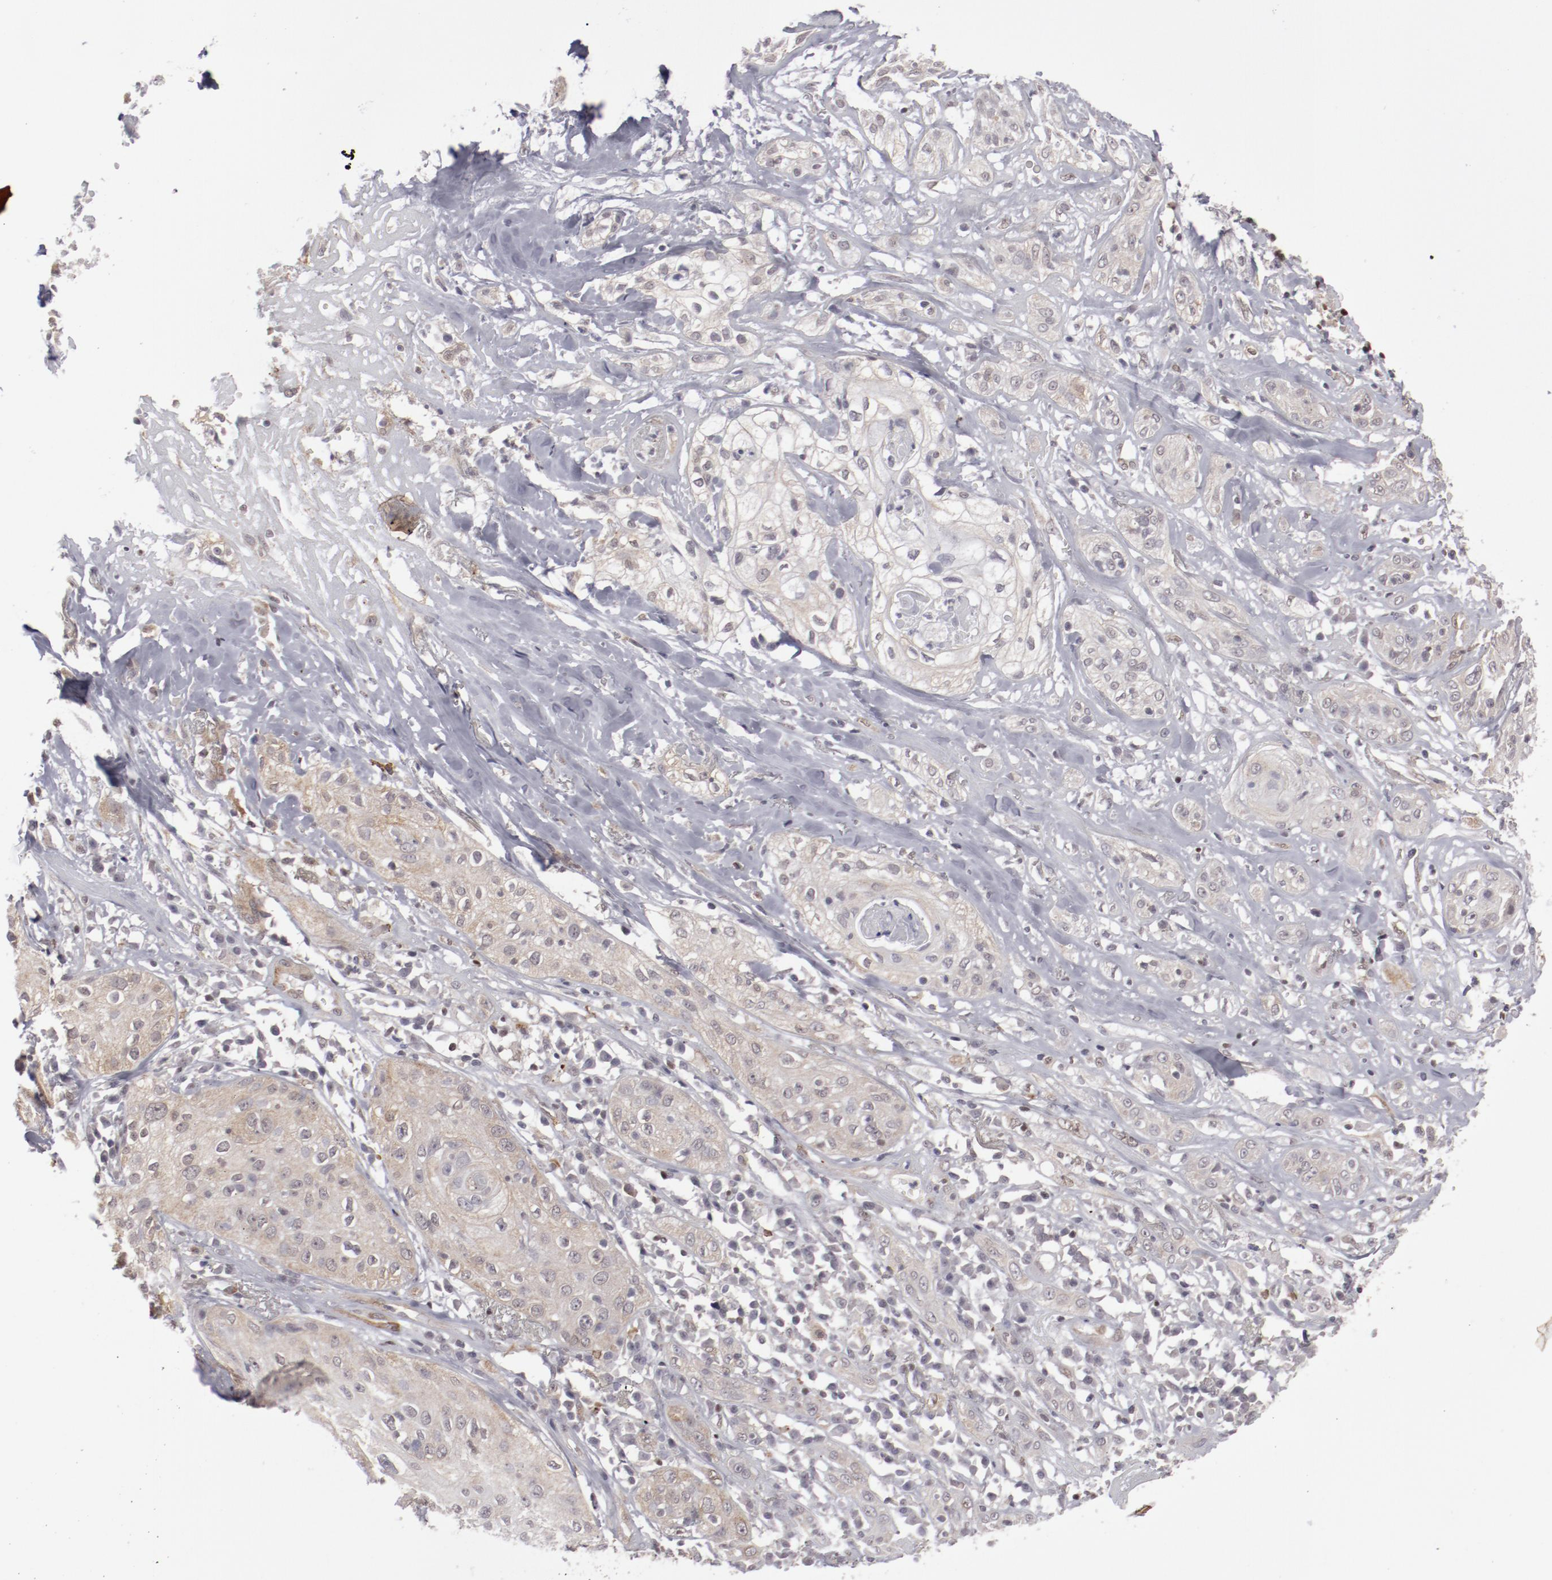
{"staining": {"intensity": "negative", "quantity": "none", "location": "none"}, "tissue": "skin cancer", "cell_type": "Tumor cells", "image_type": "cancer", "snomed": [{"axis": "morphology", "description": "Squamous cell carcinoma, NOS"}, {"axis": "topography", "description": "Skin"}], "caption": "Immunohistochemistry of skin squamous cell carcinoma displays no positivity in tumor cells.", "gene": "LEF1", "patient": {"sex": "male", "age": 65}}